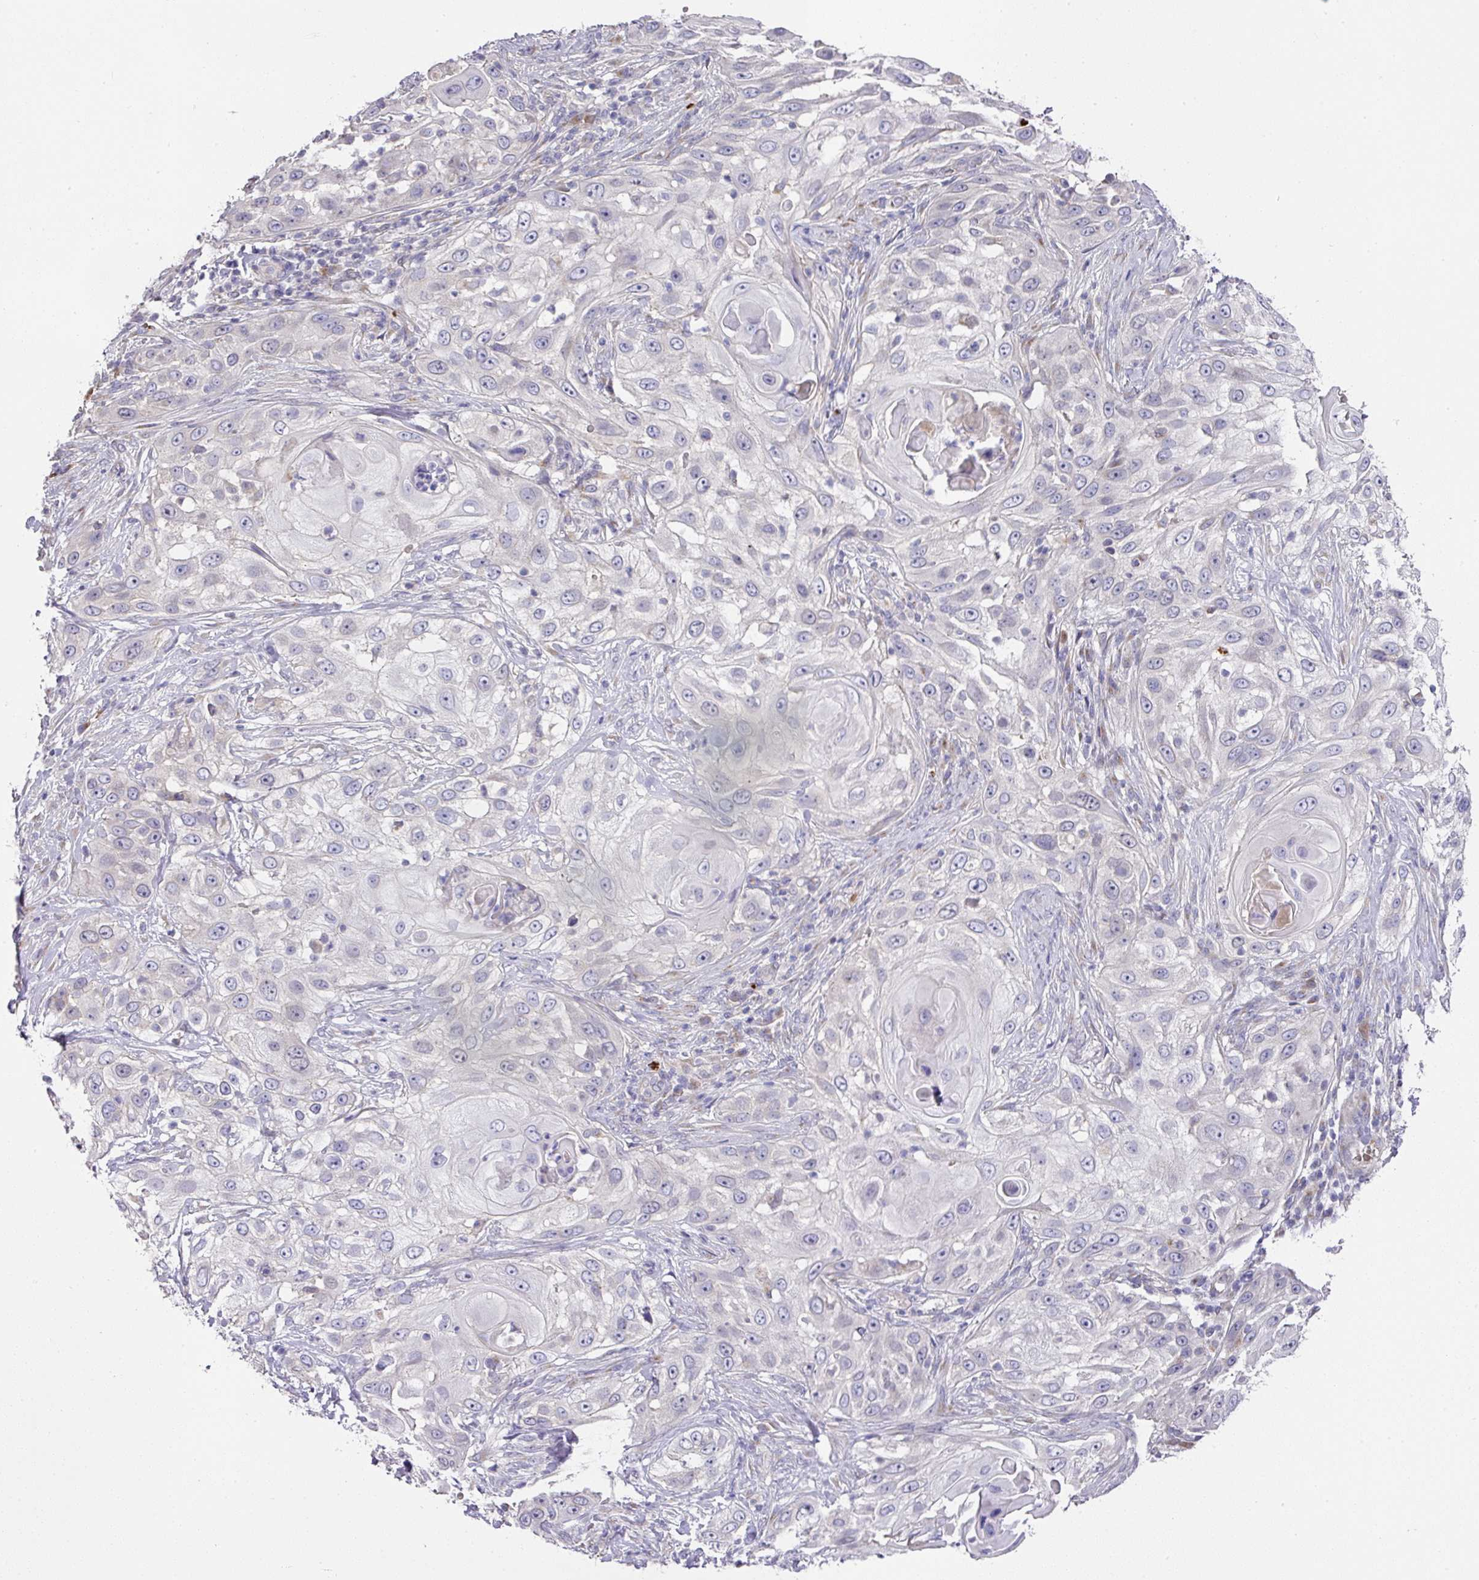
{"staining": {"intensity": "negative", "quantity": "none", "location": "none"}, "tissue": "skin cancer", "cell_type": "Tumor cells", "image_type": "cancer", "snomed": [{"axis": "morphology", "description": "Squamous cell carcinoma, NOS"}, {"axis": "topography", "description": "Skin"}], "caption": "Immunohistochemical staining of skin cancer reveals no significant positivity in tumor cells.", "gene": "TARM1", "patient": {"sex": "female", "age": 44}}